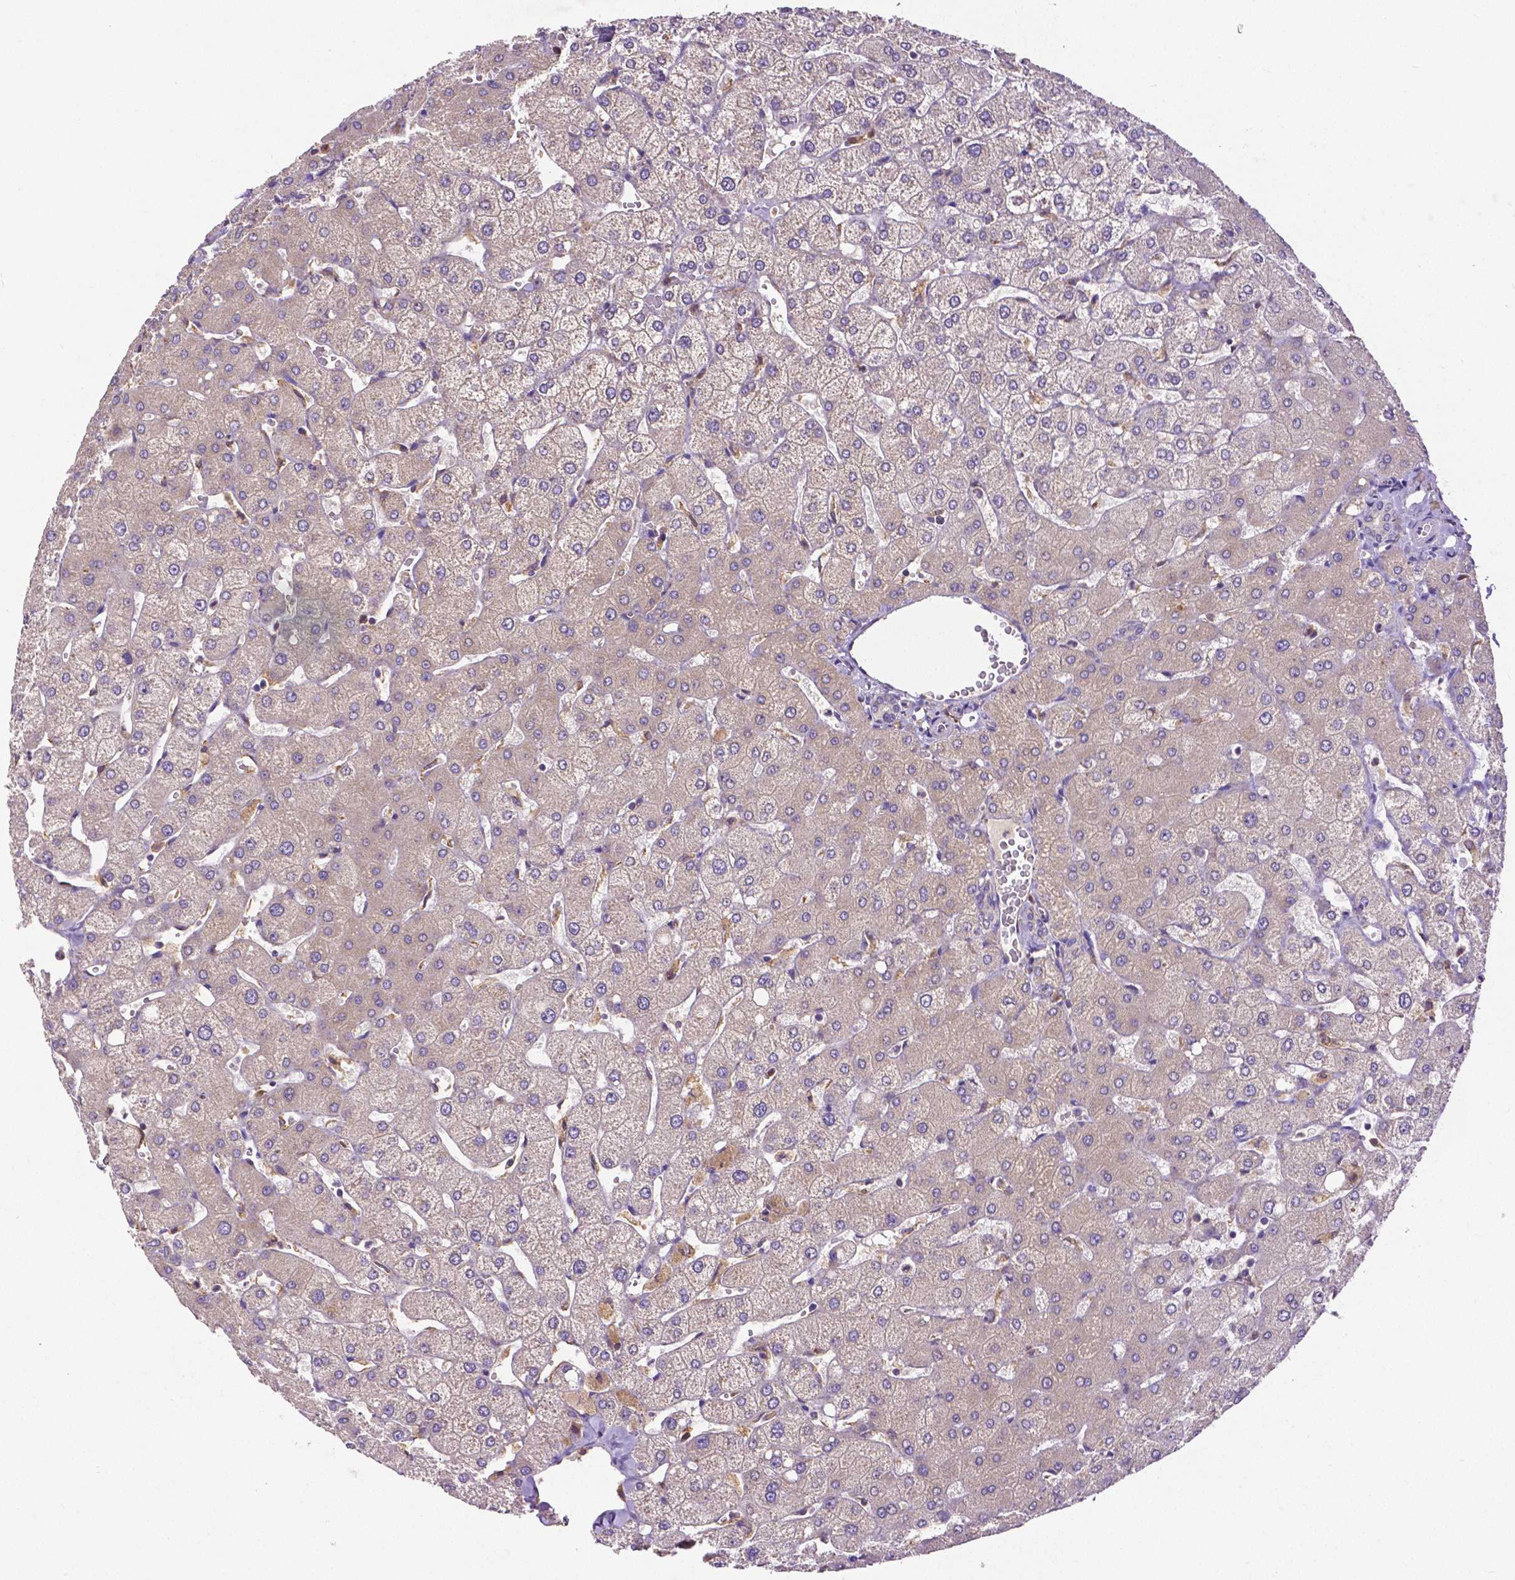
{"staining": {"intensity": "negative", "quantity": "none", "location": "none"}, "tissue": "liver", "cell_type": "Cholangiocytes", "image_type": "normal", "snomed": [{"axis": "morphology", "description": "Normal tissue, NOS"}, {"axis": "topography", "description": "Liver"}], "caption": "Cholangiocytes show no significant expression in normal liver. (DAB immunohistochemistry, high magnification).", "gene": "DICER1", "patient": {"sex": "female", "age": 54}}